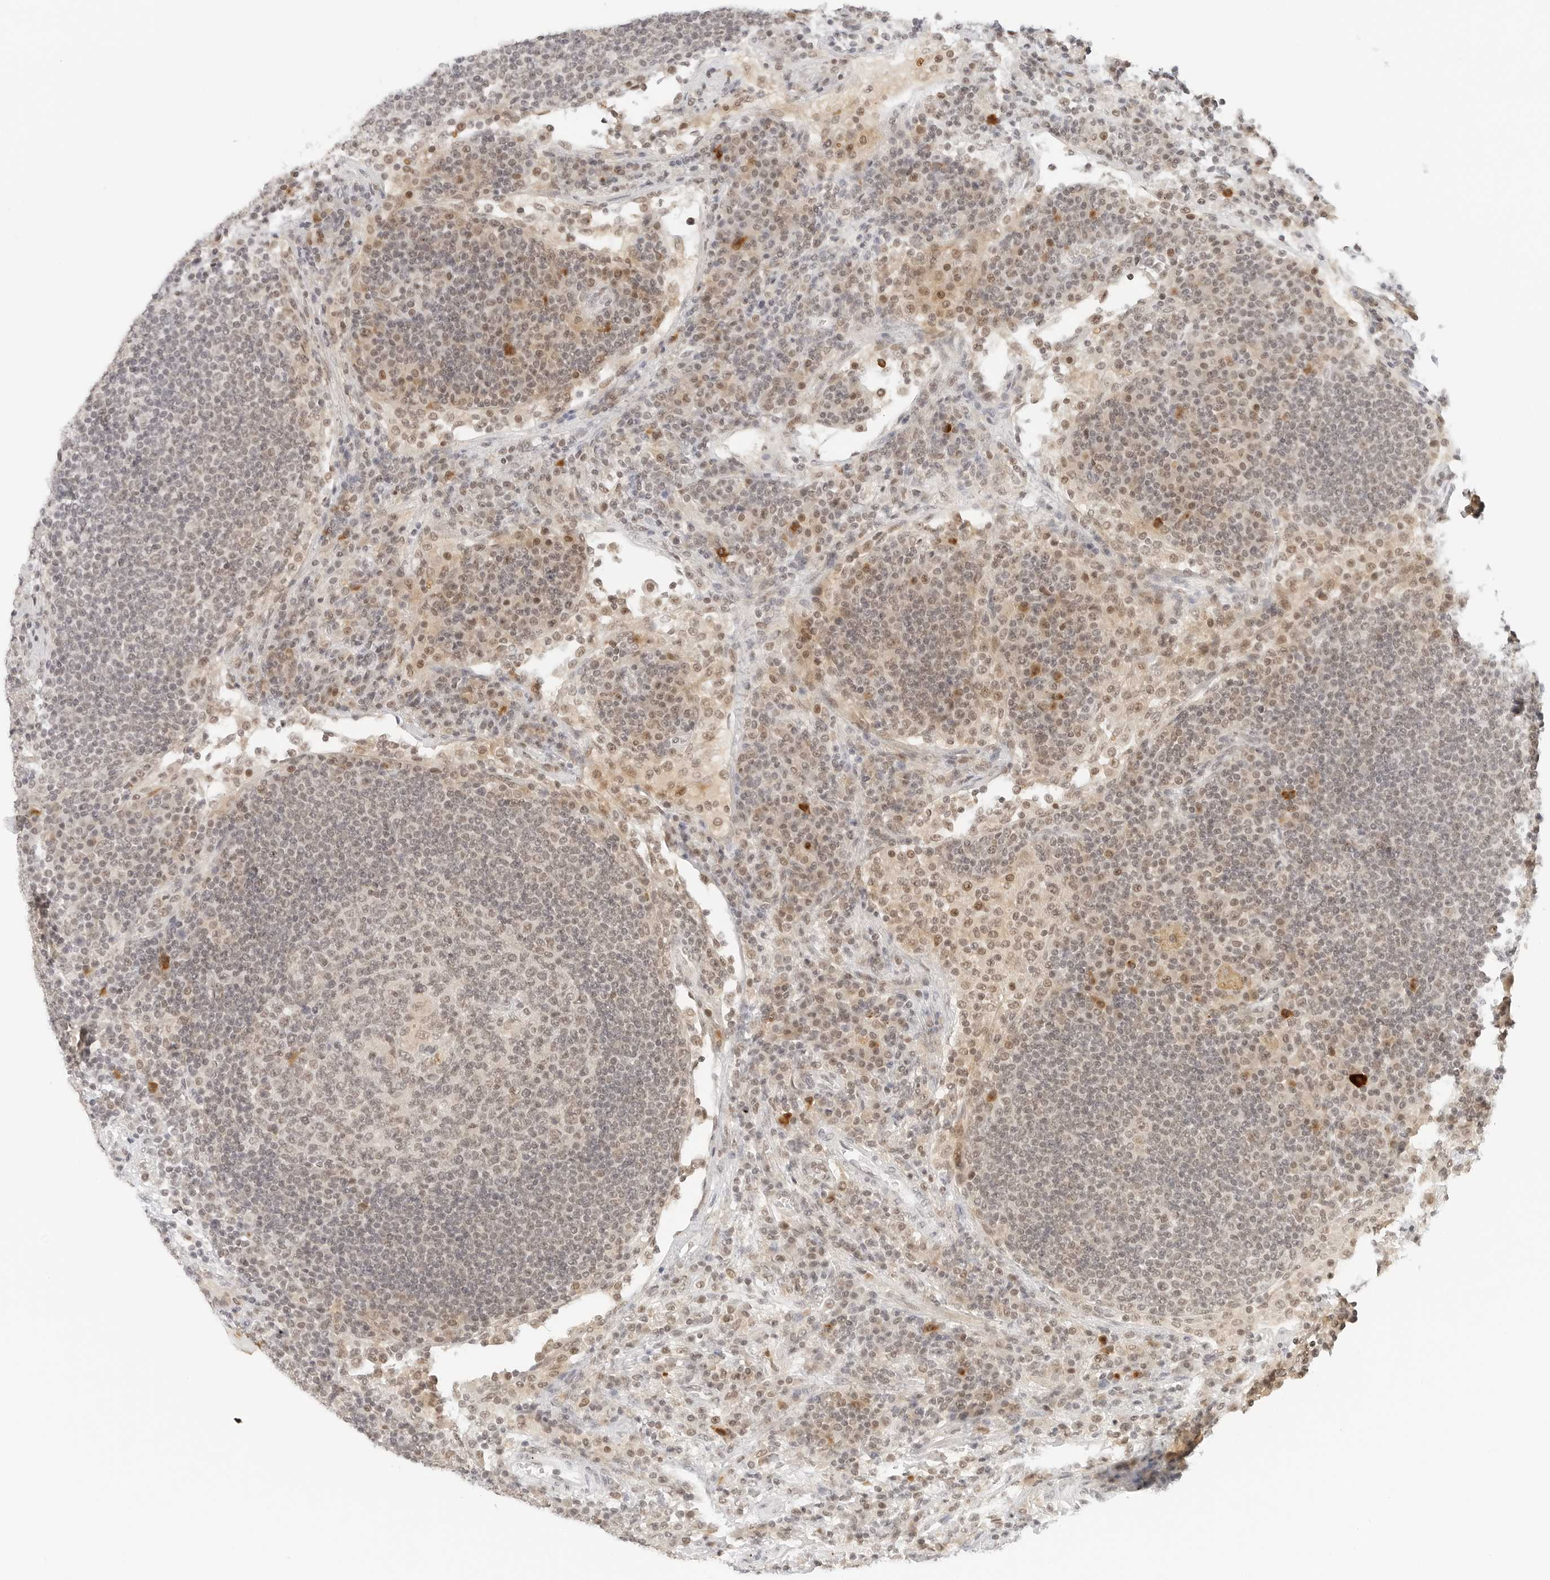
{"staining": {"intensity": "weak", "quantity": "25%-75%", "location": "nuclear"}, "tissue": "lymph node", "cell_type": "Germinal center cells", "image_type": "normal", "snomed": [{"axis": "morphology", "description": "Normal tissue, NOS"}, {"axis": "topography", "description": "Lymph node"}], "caption": "An image of human lymph node stained for a protein shows weak nuclear brown staining in germinal center cells. The staining was performed using DAB, with brown indicating positive protein expression. Nuclei are stained blue with hematoxylin.", "gene": "NEO1", "patient": {"sex": "female", "age": 53}}